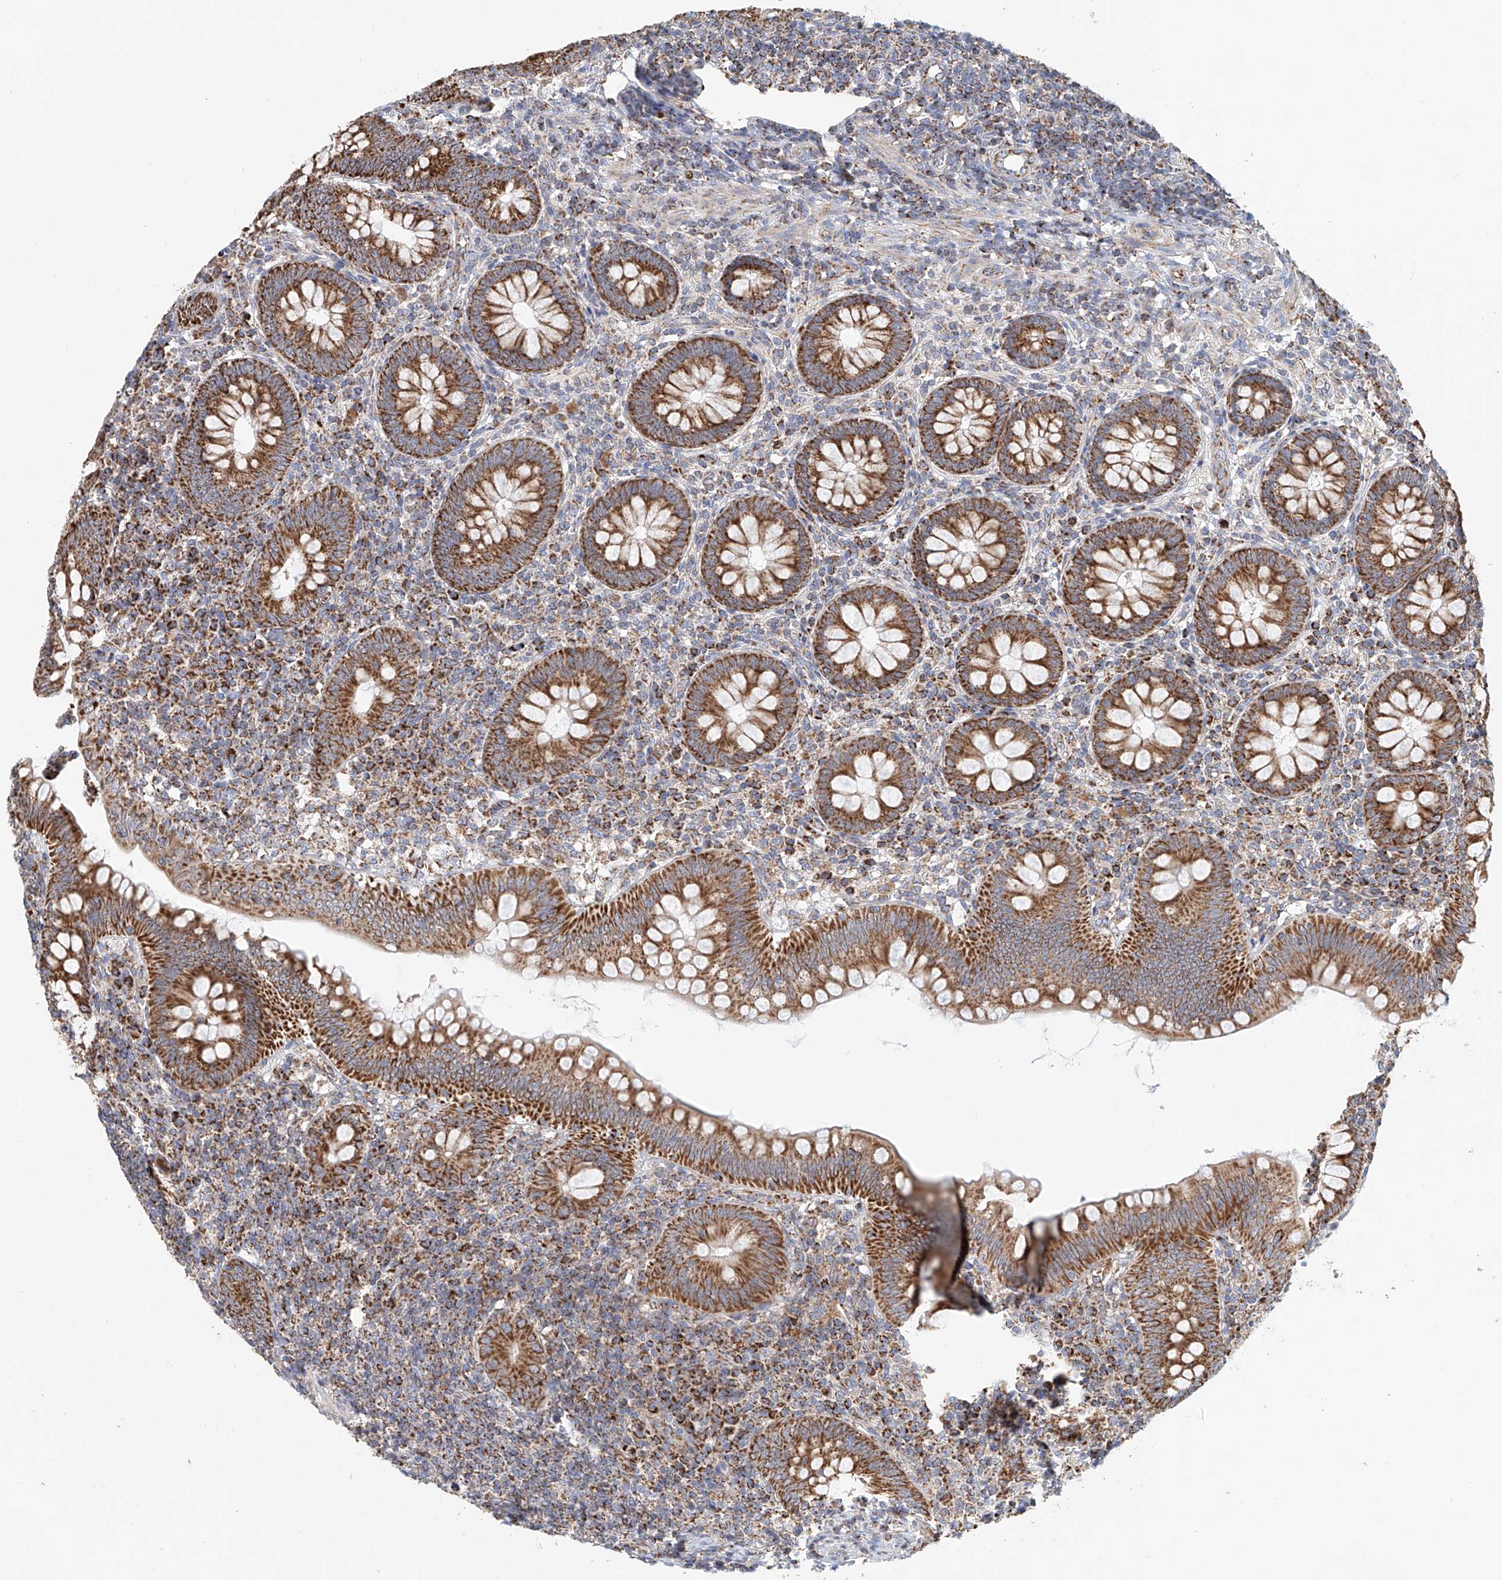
{"staining": {"intensity": "strong", "quantity": ">75%", "location": "cytoplasmic/membranous"}, "tissue": "appendix", "cell_type": "Glandular cells", "image_type": "normal", "snomed": [{"axis": "morphology", "description": "Normal tissue, NOS"}, {"axis": "topography", "description": "Appendix"}], "caption": "Immunohistochemical staining of benign appendix exhibits high levels of strong cytoplasmic/membranous positivity in about >75% of glandular cells.", "gene": "MCL1", "patient": {"sex": "male", "age": 14}}